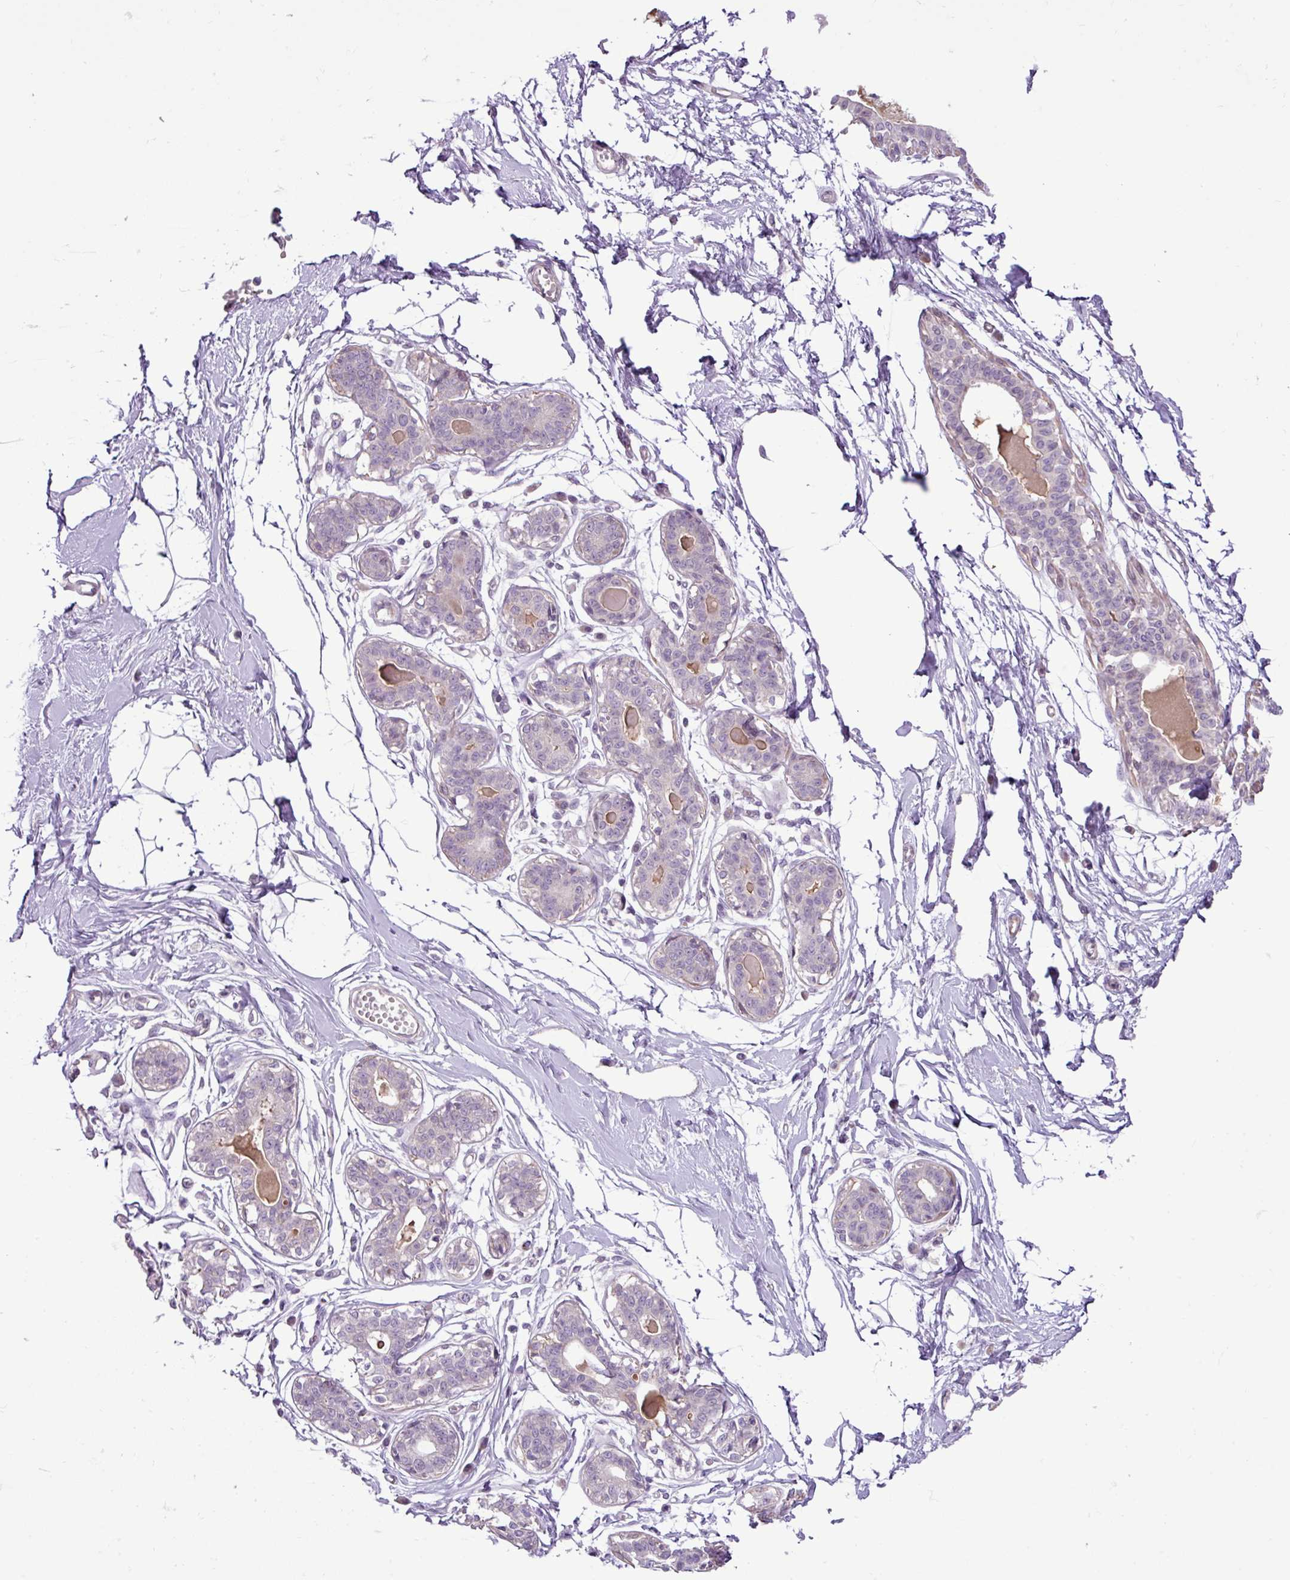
{"staining": {"intensity": "negative", "quantity": "none", "location": "none"}, "tissue": "breast", "cell_type": "Adipocytes", "image_type": "normal", "snomed": [{"axis": "morphology", "description": "Normal tissue, NOS"}, {"axis": "topography", "description": "Breast"}], "caption": "Immunohistochemical staining of normal human breast displays no significant positivity in adipocytes. (Brightfield microscopy of DAB (3,3'-diaminobenzidine) IHC at high magnification).", "gene": "DNAJB13", "patient": {"sex": "female", "age": 45}}